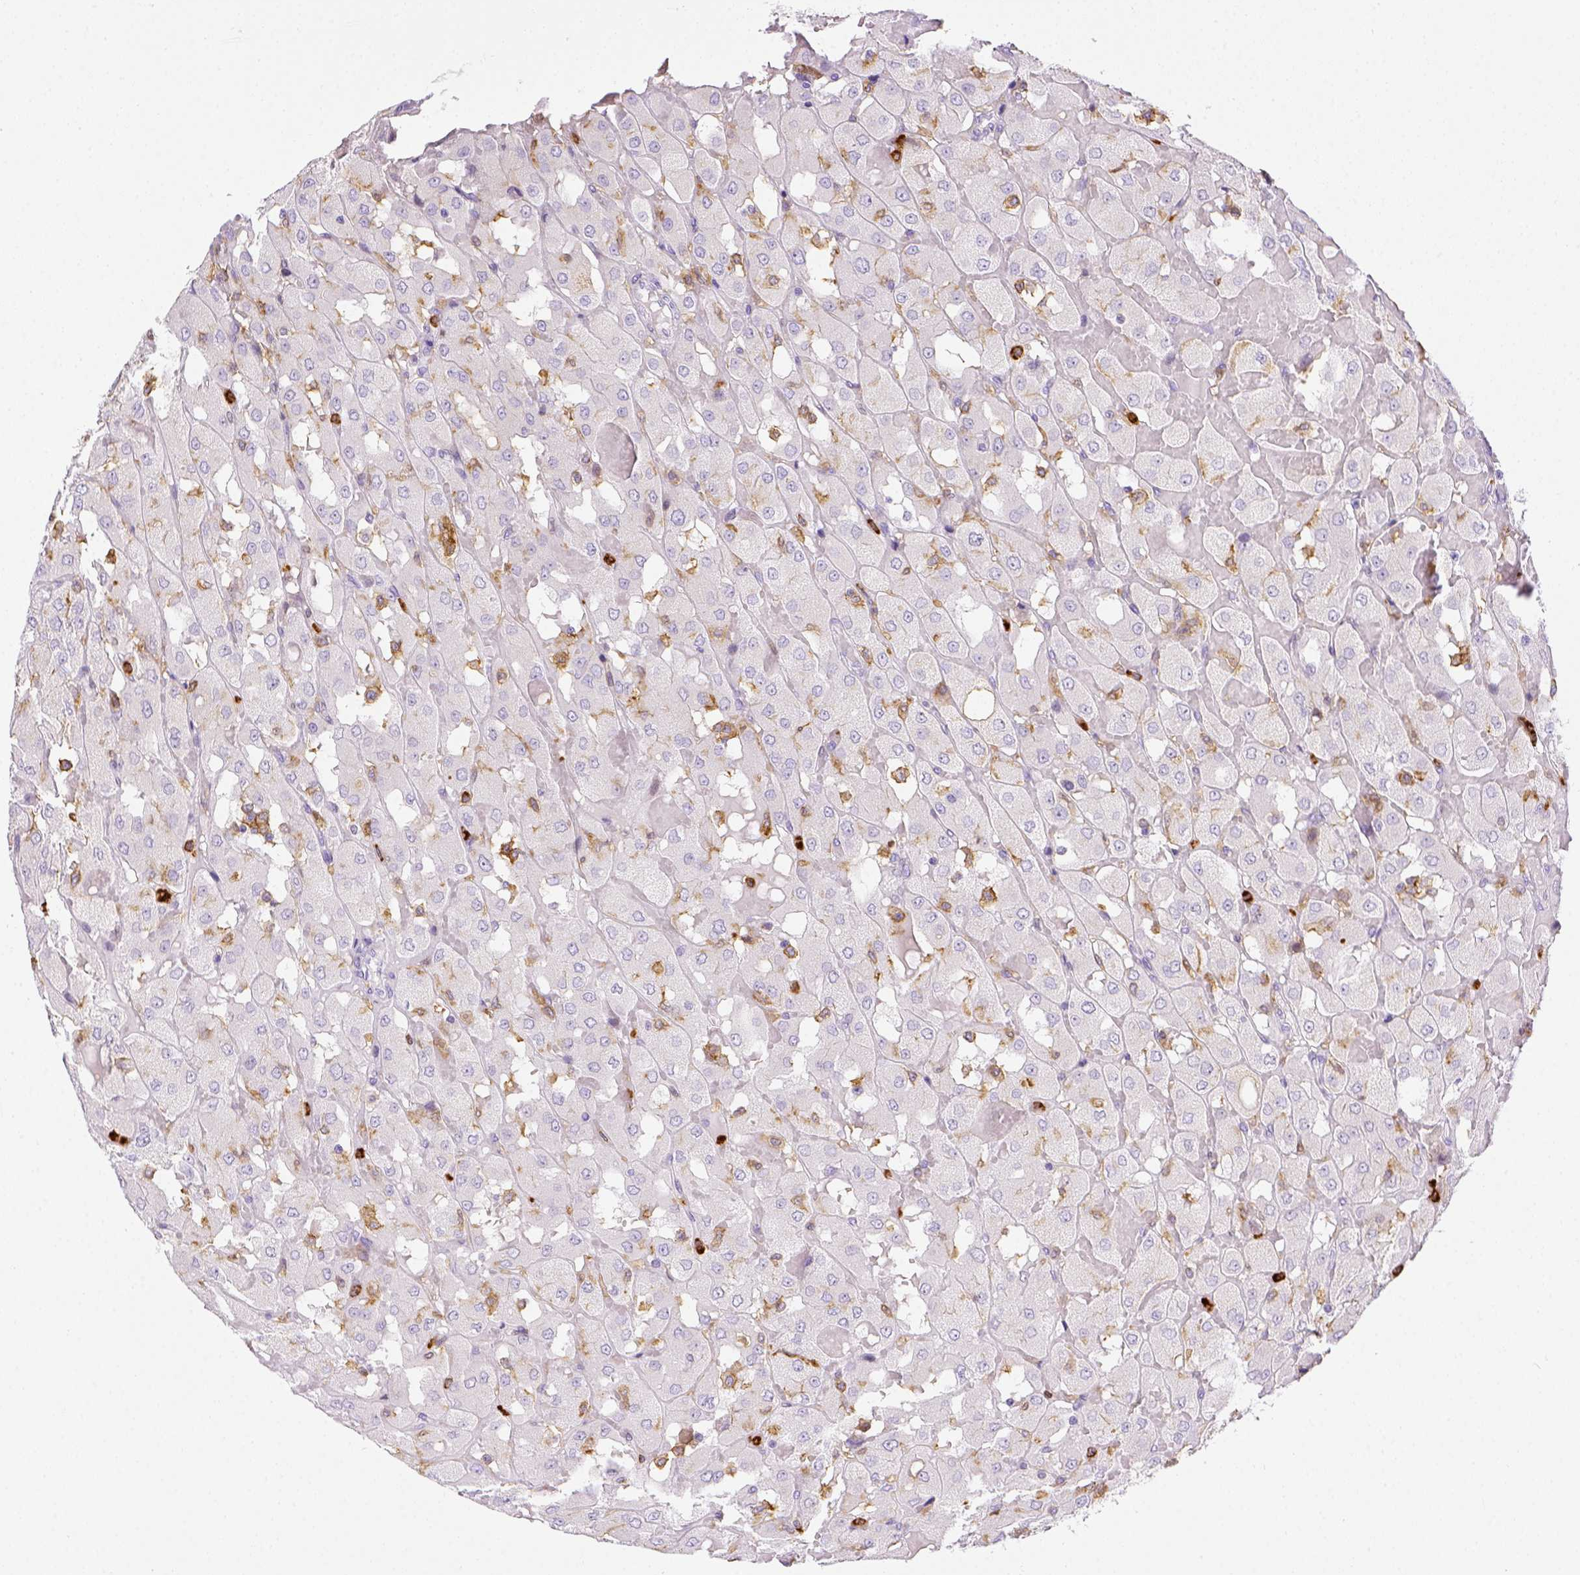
{"staining": {"intensity": "negative", "quantity": "none", "location": "none"}, "tissue": "renal cancer", "cell_type": "Tumor cells", "image_type": "cancer", "snomed": [{"axis": "morphology", "description": "Adenocarcinoma, NOS"}, {"axis": "topography", "description": "Kidney"}], "caption": "Micrograph shows no protein expression in tumor cells of renal cancer tissue. (Immunohistochemistry, brightfield microscopy, high magnification).", "gene": "ITGAM", "patient": {"sex": "male", "age": 72}}